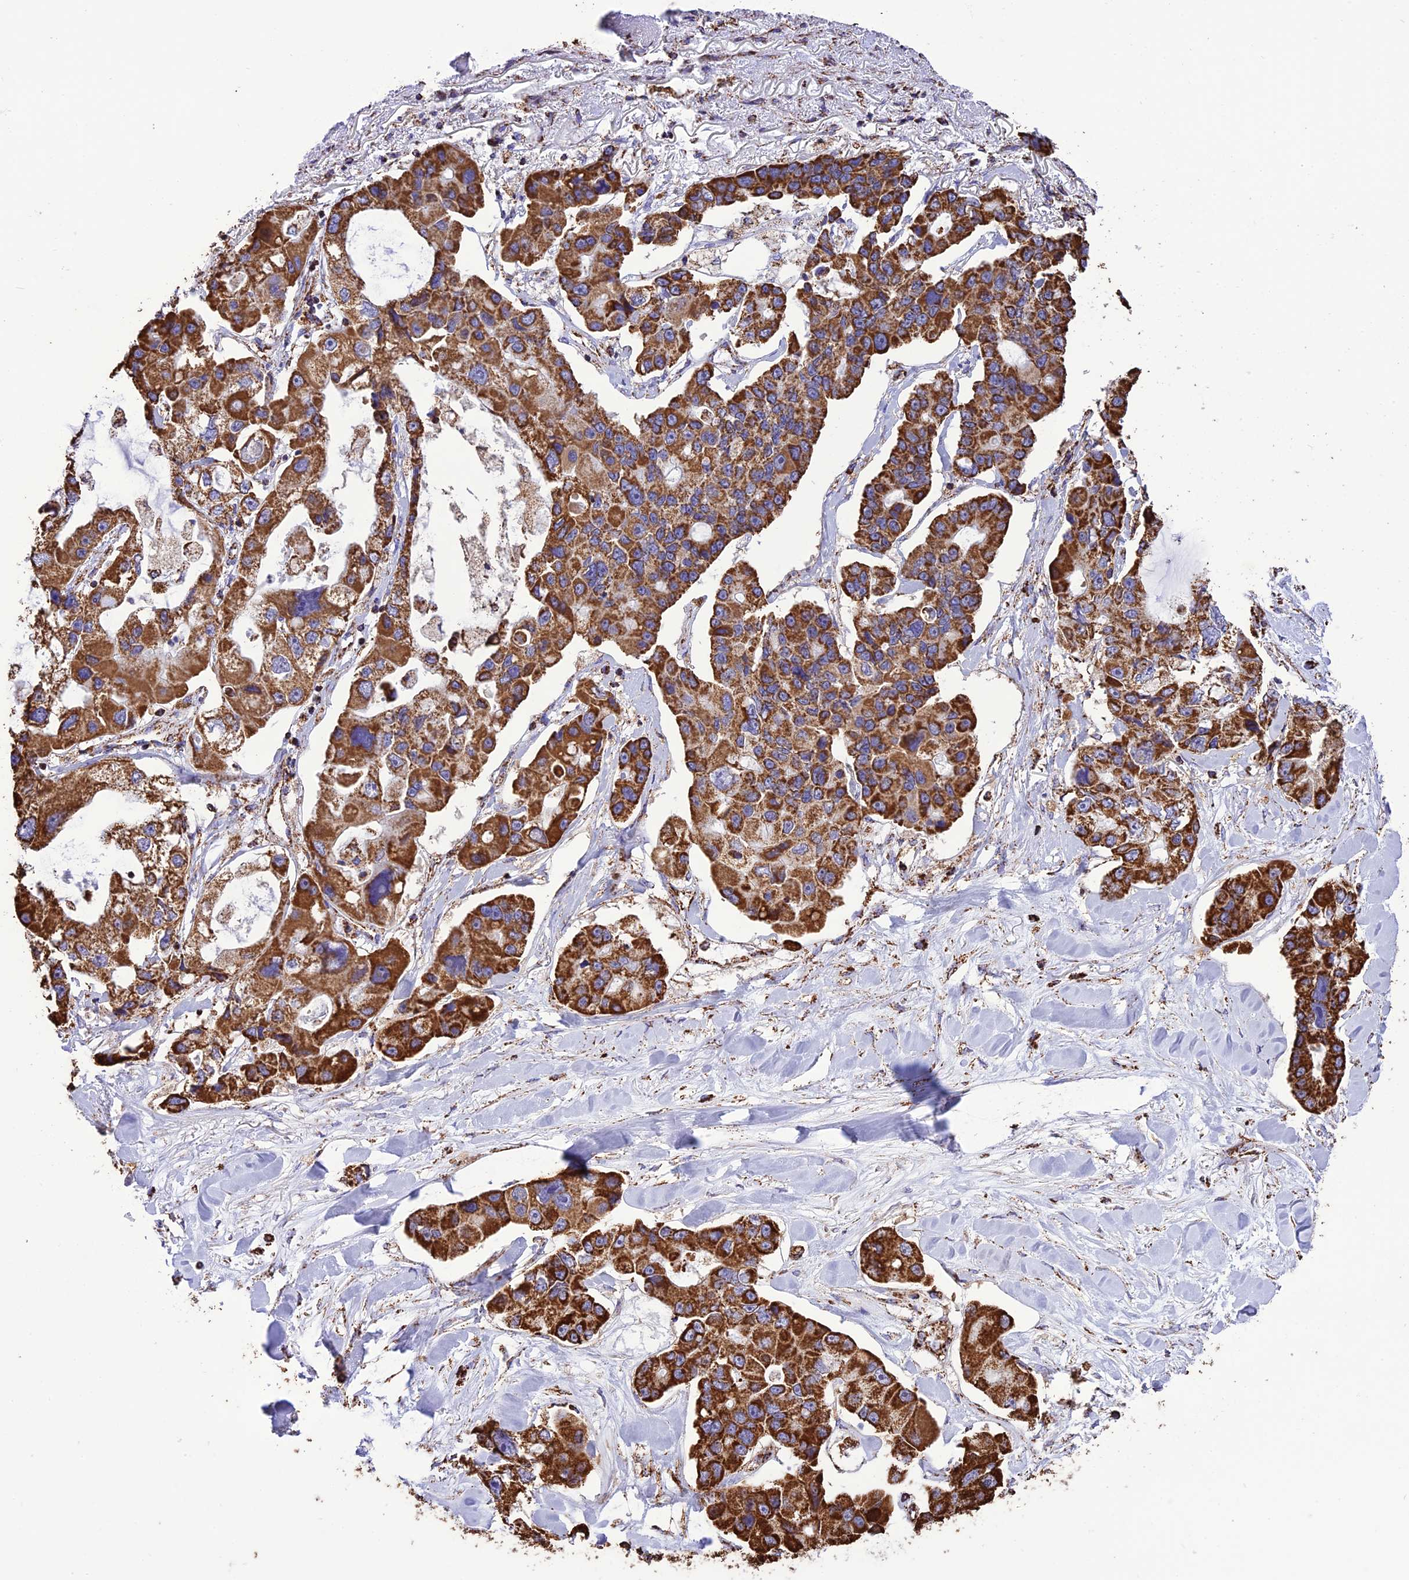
{"staining": {"intensity": "strong", "quantity": ">75%", "location": "cytoplasmic/membranous"}, "tissue": "lung cancer", "cell_type": "Tumor cells", "image_type": "cancer", "snomed": [{"axis": "morphology", "description": "Adenocarcinoma, NOS"}, {"axis": "topography", "description": "Lung"}], "caption": "Lung adenocarcinoma stained with IHC demonstrates strong cytoplasmic/membranous staining in about >75% of tumor cells.", "gene": "NDUFAF1", "patient": {"sex": "female", "age": 54}}